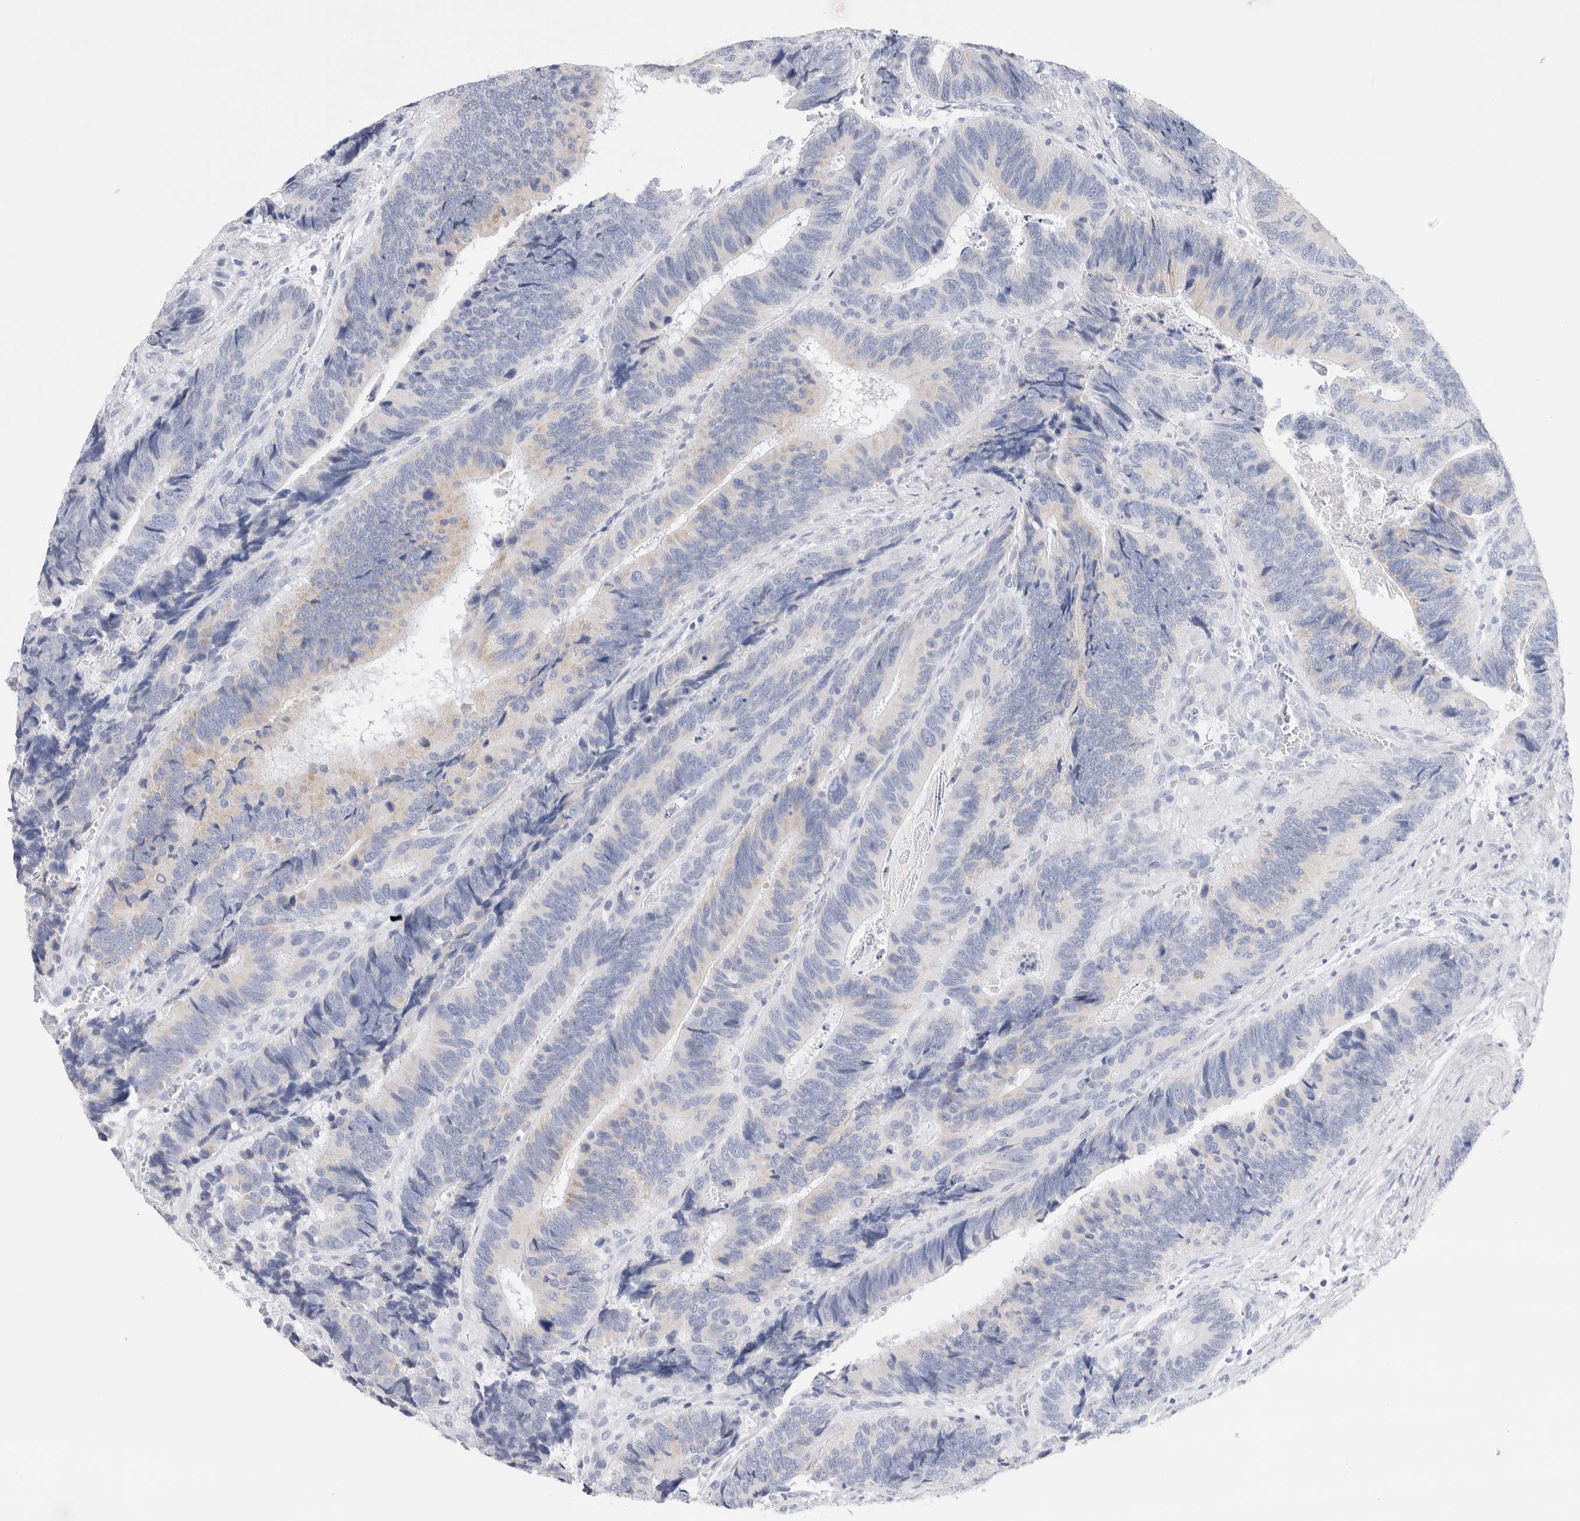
{"staining": {"intensity": "negative", "quantity": "none", "location": "none"}, "tissue": "colorectal cancer", "cell_type": "Tumor cells", "image_type": "cancer", "snomed": [{"axis": "morphology", "description": "Inflammation, NOS"}, {"axis": "morphology", "description": "Adenocarcinoma, NOS"}, {"axis": "topography", "description": "Colon"}], "caption": "The histopathology image demonstrates no staining of tumor cells in adenocarcinoma (colorectal).", "gene": "ECHDC2", "patient": {"sex": "male", "age": 72}}